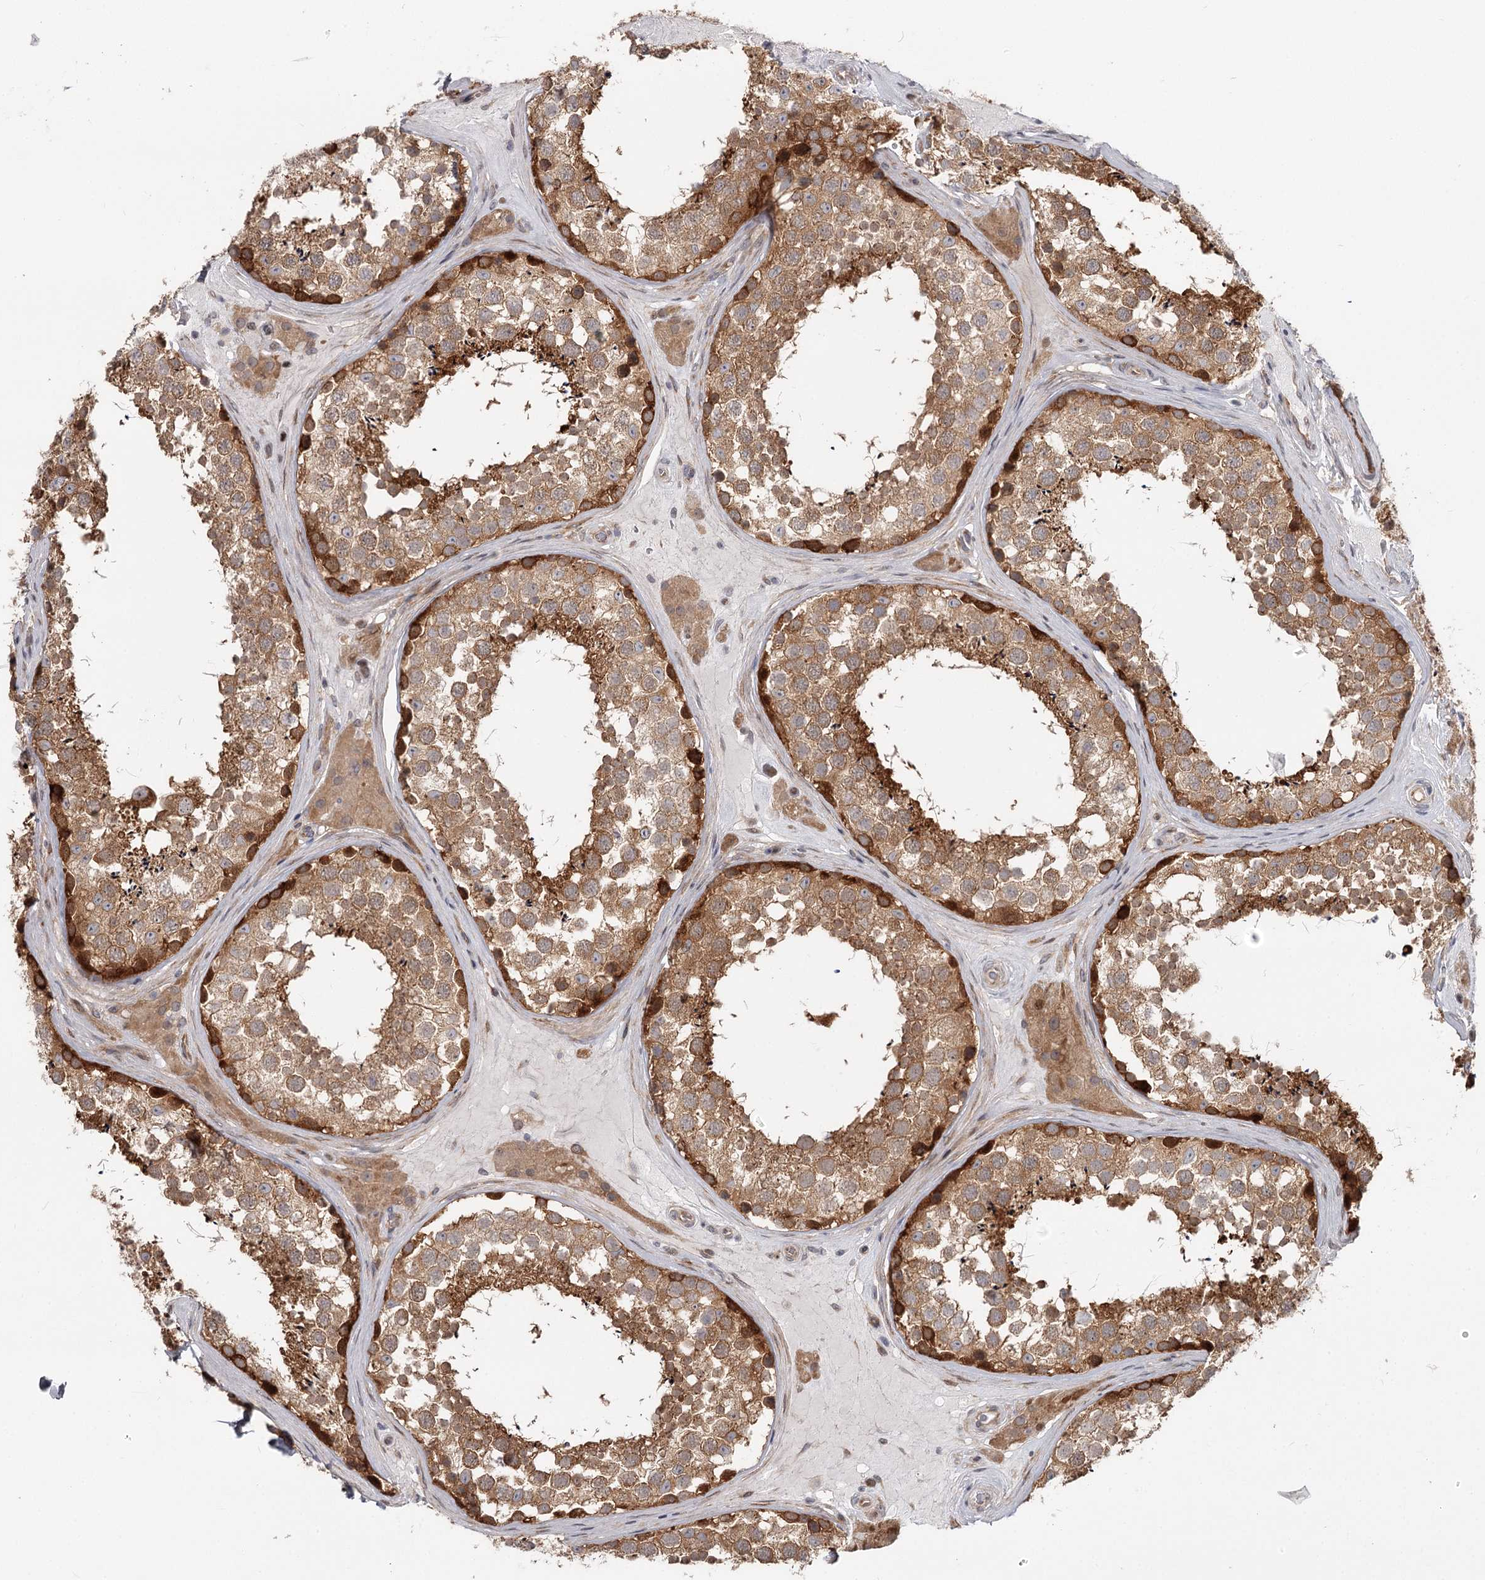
{"staining": {"intensity": "strong", "quantity": "25%-75%", "location": "cytoplasmic/membranous"}, "tissue": "testis", "cell_type": "Cells in seminiferous ducts", "image_type": "normal", "snomed": [{"axis": "morphology", "description": "Normal tissue, NOS"}, {"axis": "topography", "description": "Testis"}], "caption": "IHC image of benign human testis stained for a protein (brown), which exhibits high levels of strong cytoplasmic/membranous positivity in approximately 25%-75% of cells in seminiferous ducts.", "gene": "CCNG2", "patient": {"sex": "male", "age": 46}}